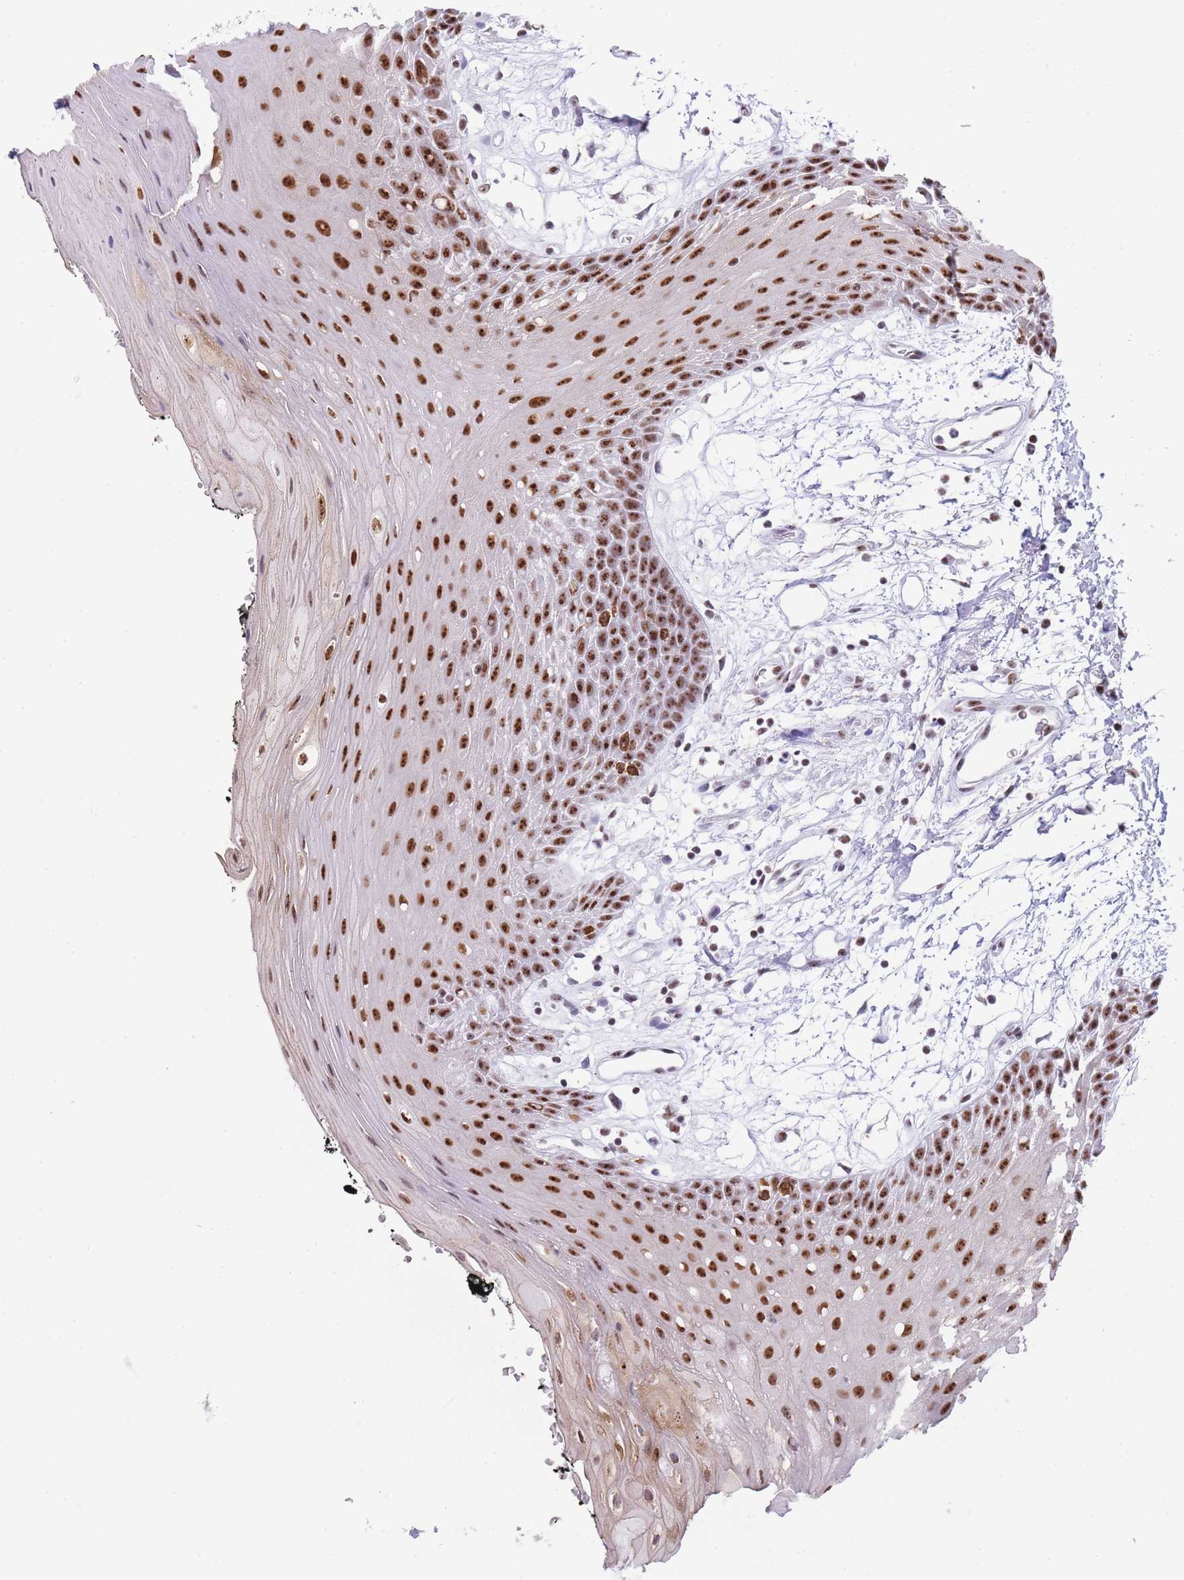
{"staining": {"intensity": "strong", "quantity": ">75%", "location": "nuclear"}, "tissue": "oral mucosa", "cell_type": "Squamous epithelial cells", "image_type": "normal", "snomed": [{"axis": "morphology", "description": "Normal tissue, NOS"}, {"axis": "topography", "description": "Oral tissue"}, {"axis": "topography", "description": "Tounge, NOS"}], "caption": "Strong nuclear expression for a protein is present in about >75% of squamous epithelial cells of benign oral mucosa using immunohistochemistry.", "gene": "EVC2", "patient": {"sex": "female", "age": 59}}